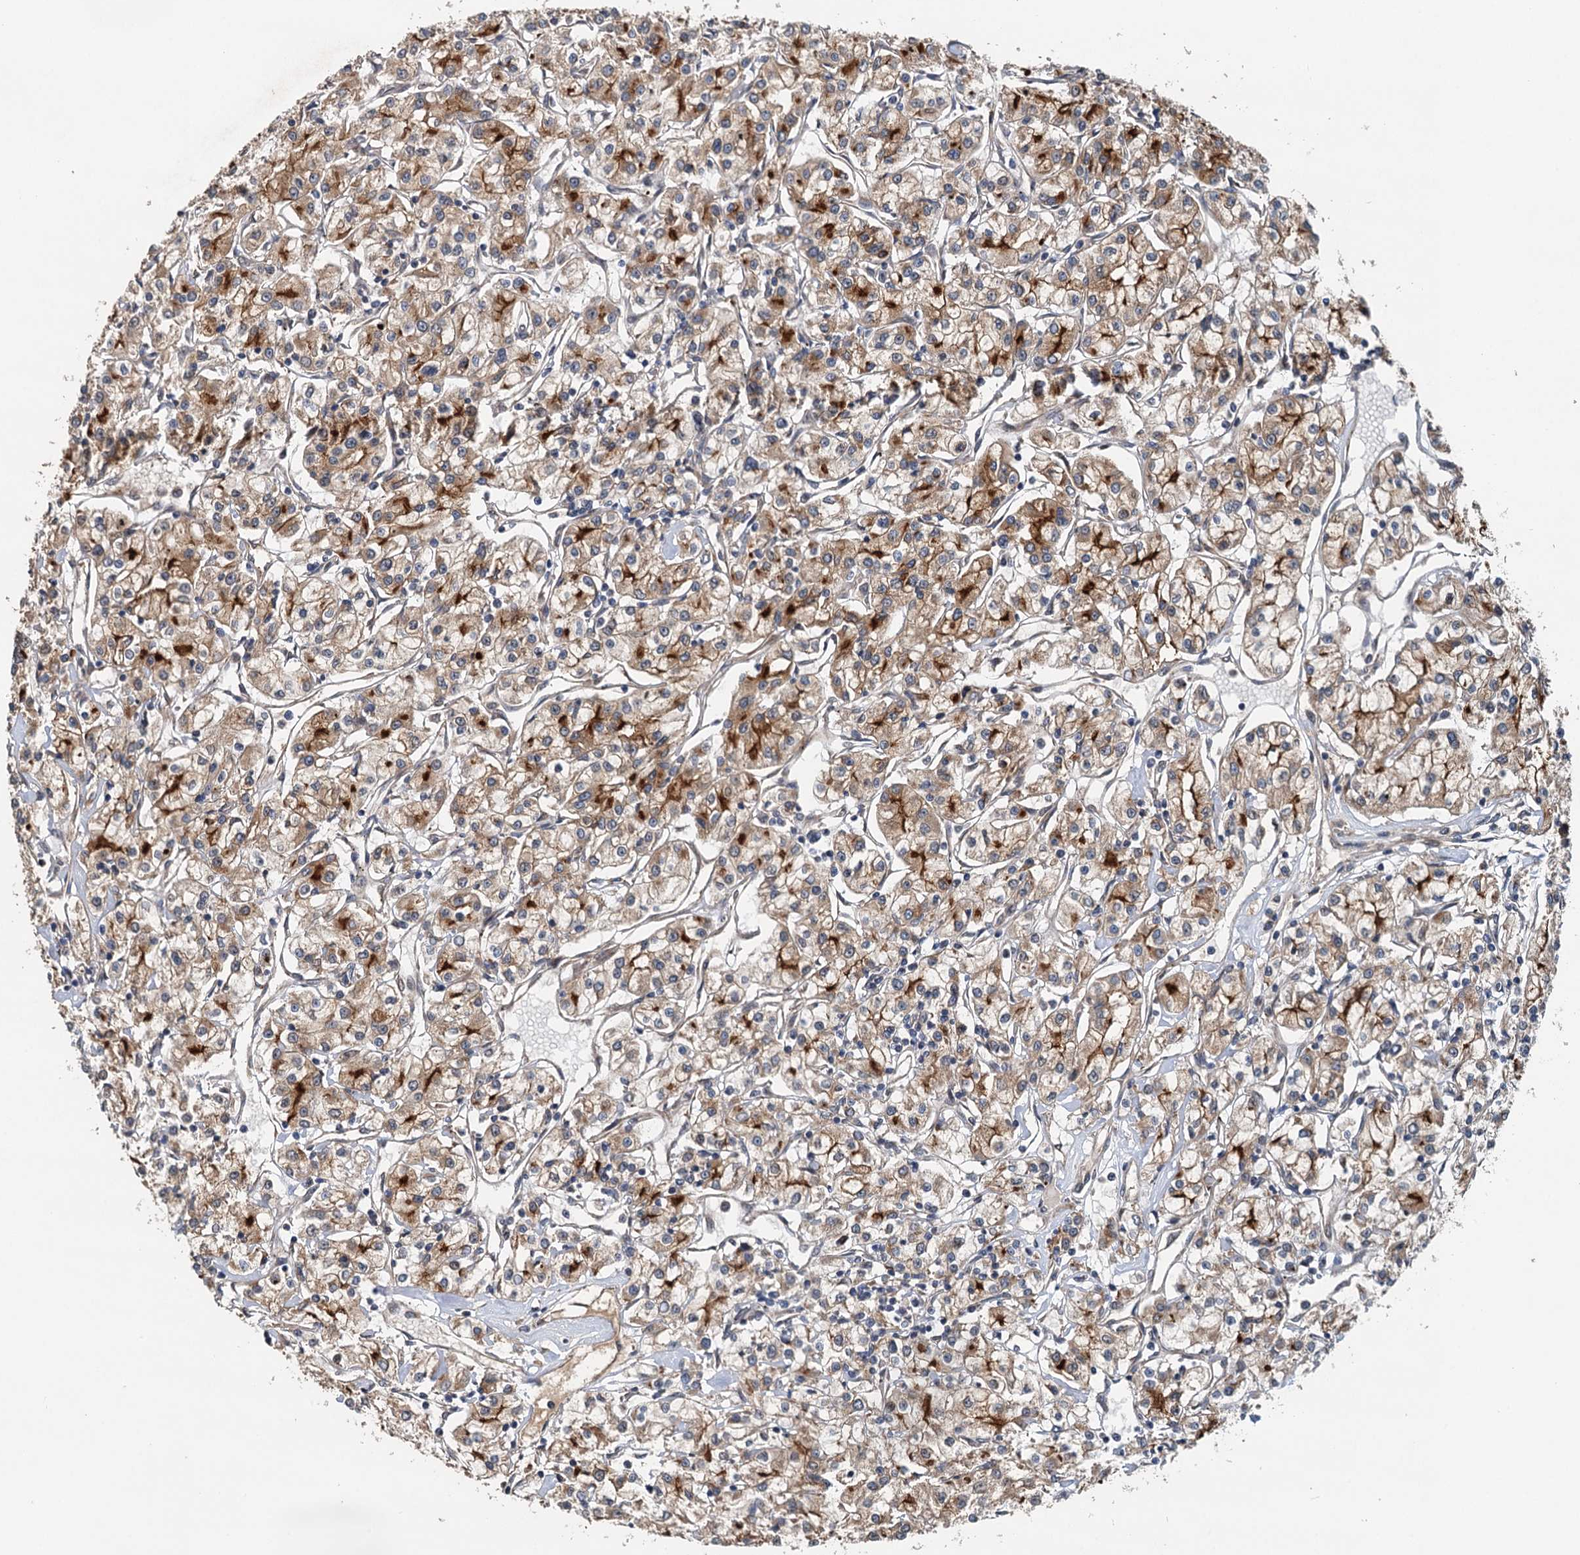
{"staining": {"intensity": "strong", "quantity": "25%-75%", "location": "cytoplasmic/membranous"}, "tissue": "renal cancer", "cell_type": "Tumor cells", "image_type": "cancer", "snomed": [{"axis": "morphology", "description": "Adenocarcinoma, NOS"}, {"axis": "topography", "description": "Kidney"}], "caption": "Immunohistochemistry (IHC) (DAB (3,3'-diaminobenzidine)) staining of renal cancer displays strong cytoplasmic/membranous protein expression in about 25%-75% of tumor cells.", "gene": "LRRK2", "patient": {"sex": "female", "age": 59}}